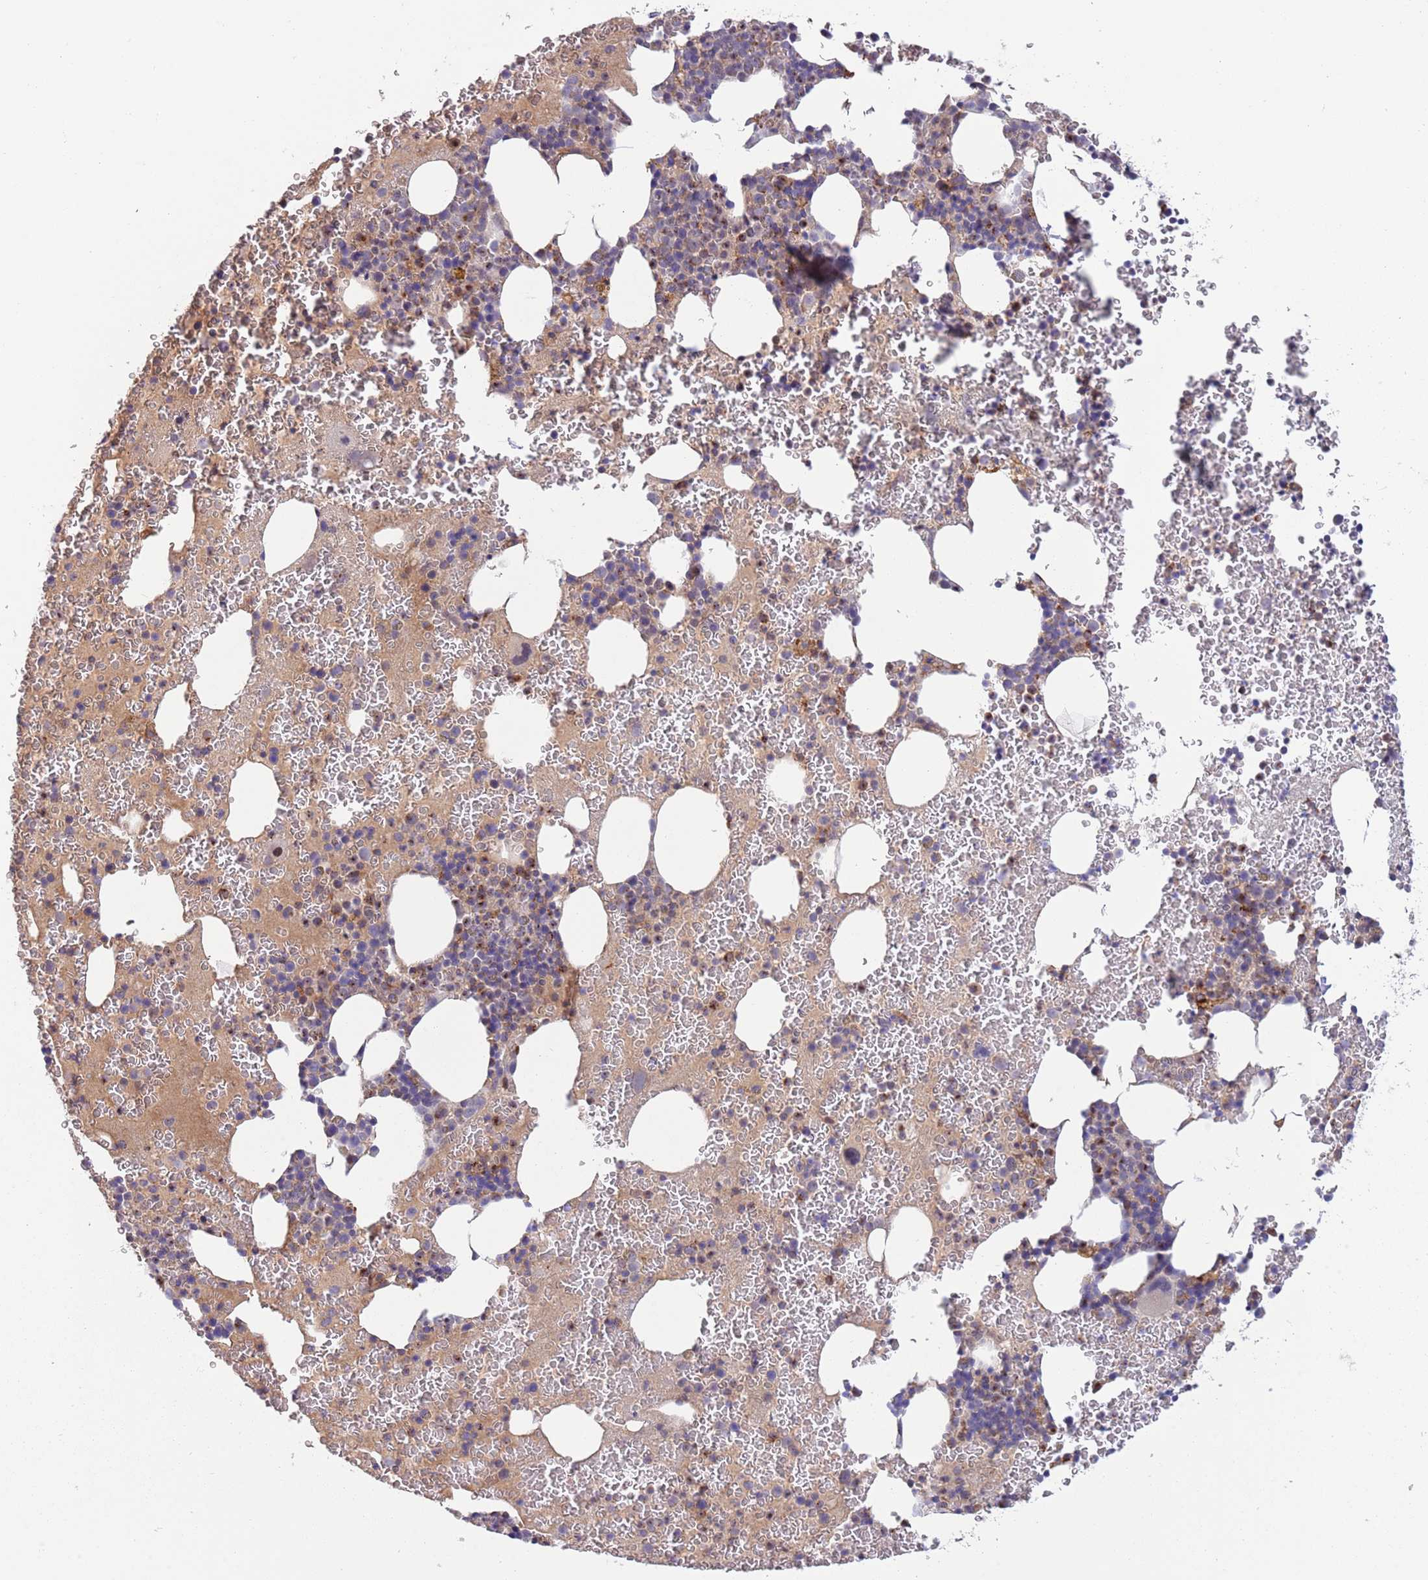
{"staining": {"intensity": "moderate", "quantity": "<25%", "location": "cytoplasmic/membranous"}, "tissue": "bone marrow", "cell_type": "Hematopoietic cells", "image_type": "normal", "snomed": [{"axis": "morphology", "description": "Normal tissue, NOS"}, {"axis": "topography", "description": "Bone marrow"}], "caption": "Immunohistochemical staining of benign human bone marrow reveals moderate cytoplasmic/membranous protein staining in approximately <25% of hematopoietic cells.", "gene": "BTBD7", "patient": {"sex": "male", "age": 26}}